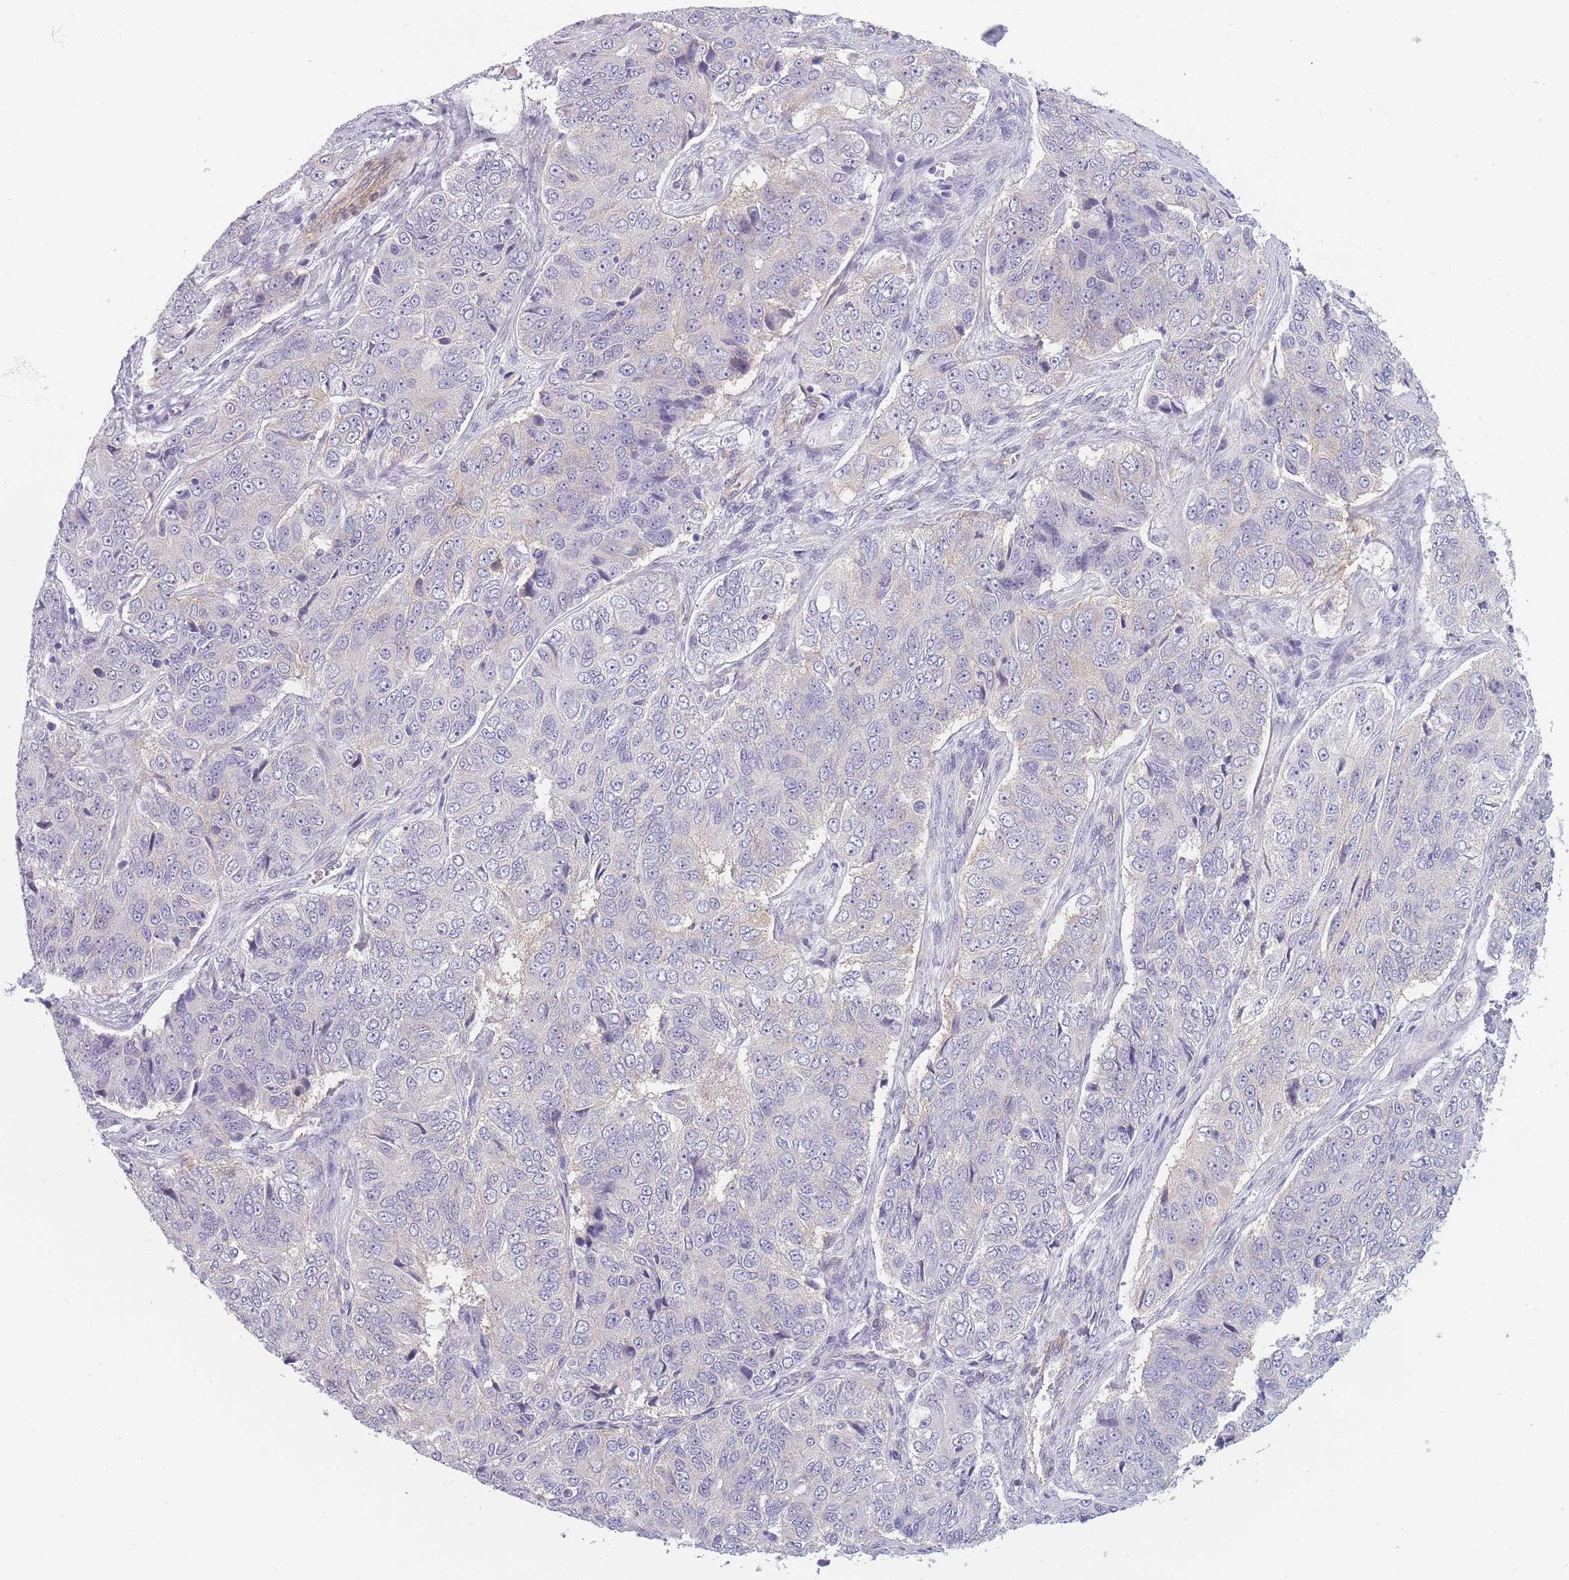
{"staining": {"intensity": "negative", "quantity": "none", "location": "none"}, "tissue": "ovarian cancer", "cell_type": "Tumor cells", "image_type": "cancer", "snomed": [{"axis": "morphology", "description": "Carcinoma, endometroid"}, {"axis": "topography", "description": "Ovary"}], "caption": "This photomicrograph is of endometroid carcinoma (ovarian) stained with immunohistochemistry (IHC) to label a protein in brown with the nuclei are counter-stained blue. There is no positivity in tumor cells. Brightfield microscopy of immunohistochemistry (IHC) stained with DAB (3,3'-diaminobenzidine) (brown) and hematoxylin (blue), captured at high magnification.", "gene": "OR6B3", "patient": {"sex": "female", "age": 51}}